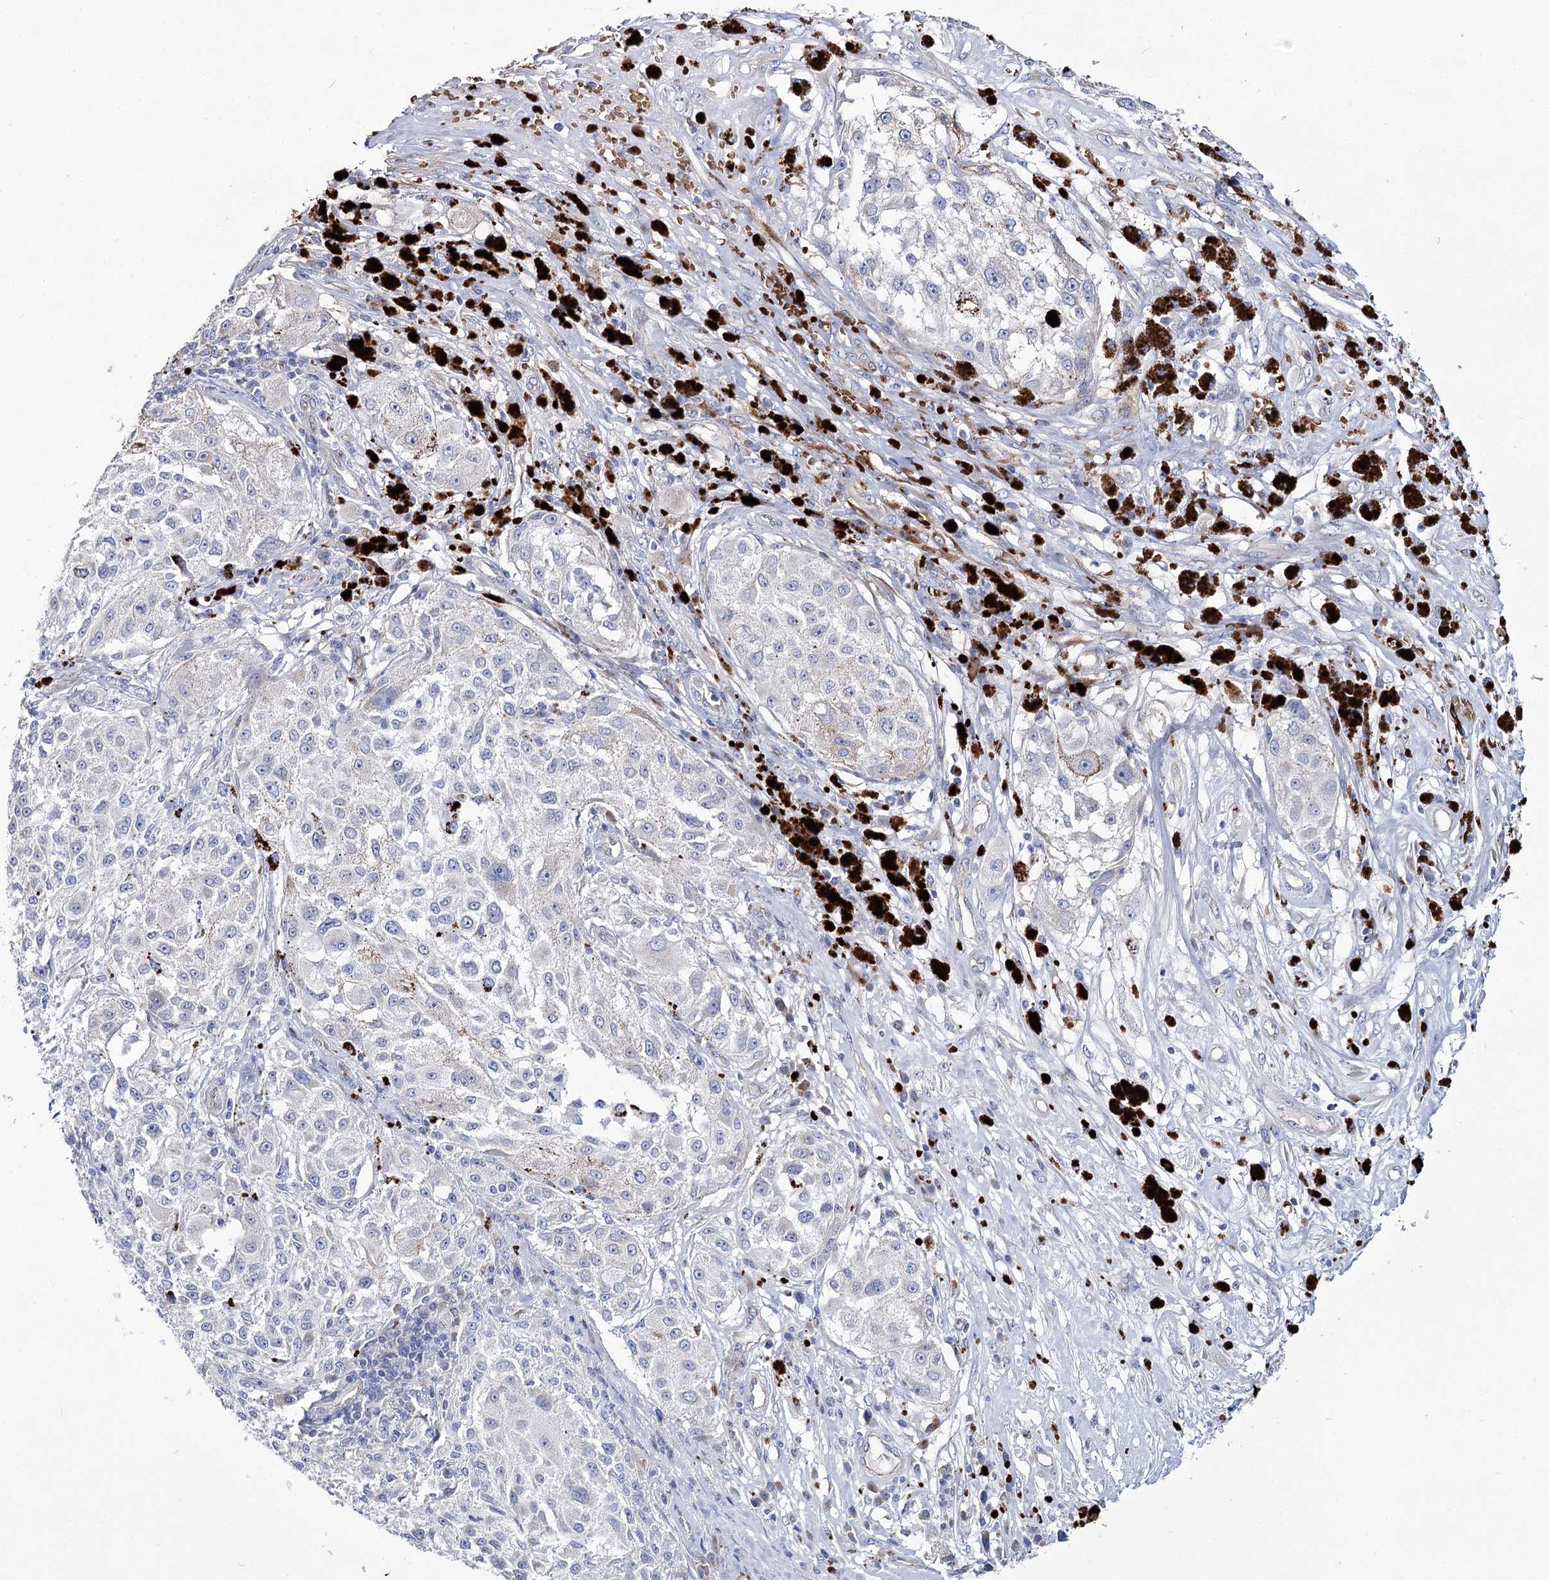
{"staining": {"intensity": "negative", "quantity": "none", "location": "none"}, "tissue": "melanoma", "cell_type": "Tumor cells", "image_type": "cancer", "snomed": [{"axis": "morphology", "description": "Necrosis, NOS"}, {"axis": "morphology", "description": "Malignant melanoma, NOS"}, {"axis": "topography", "description": "Skin"}], "caption": "A high-resolution histopathology image shows immunohistochemistry staining of malignant melanoma, which demonstrates no significant positivity in tumor cells. The staining was performed using DAB to visualize the protein expression in brown, while the nuclei were stained in blue with hematoxylin (Magnification: 20x).", "gene": "GBF1", "patient": {"sex": "female", "age": 87}}